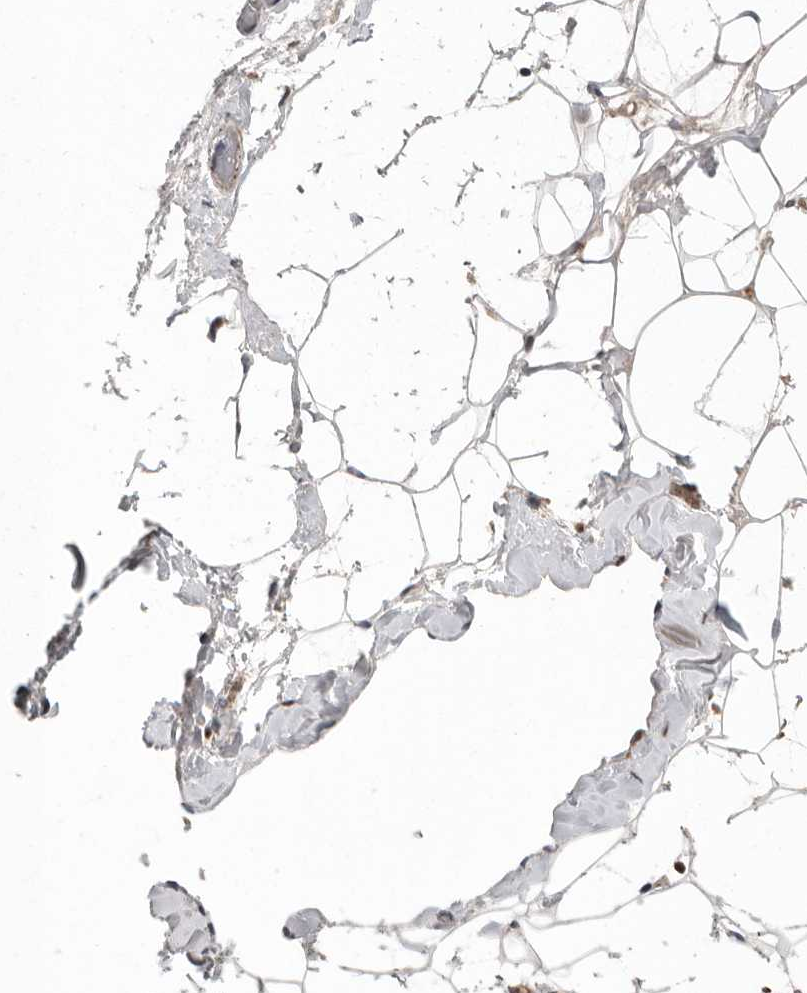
{"staining": {"intensity": "weak", "quantity": "25%-75%", "location": "cytoplasmic/membranous"}, "tissue": "adipose tissue", "cell_type": "Adipocytes", "image_type": "normal", "snomed": [{"axis": "morphology", "description": "Normal tissue, NOS"}, {"axis": "morphology", "description": "Fibrosis, NOS"}, {"axis": "topography", "description": "Breast"}, {"axis": "topography", "description": "Adipose tissue"}], "caption": "Approximately 25%-75% of adipocytes in benign human adipose tissue reveal weak cytoplasmic/membranous protein expression as visualized by brown immunohistochemical staining.", "gene": "ATXN3L", "patient": {"sex": "female", "age": 39}}